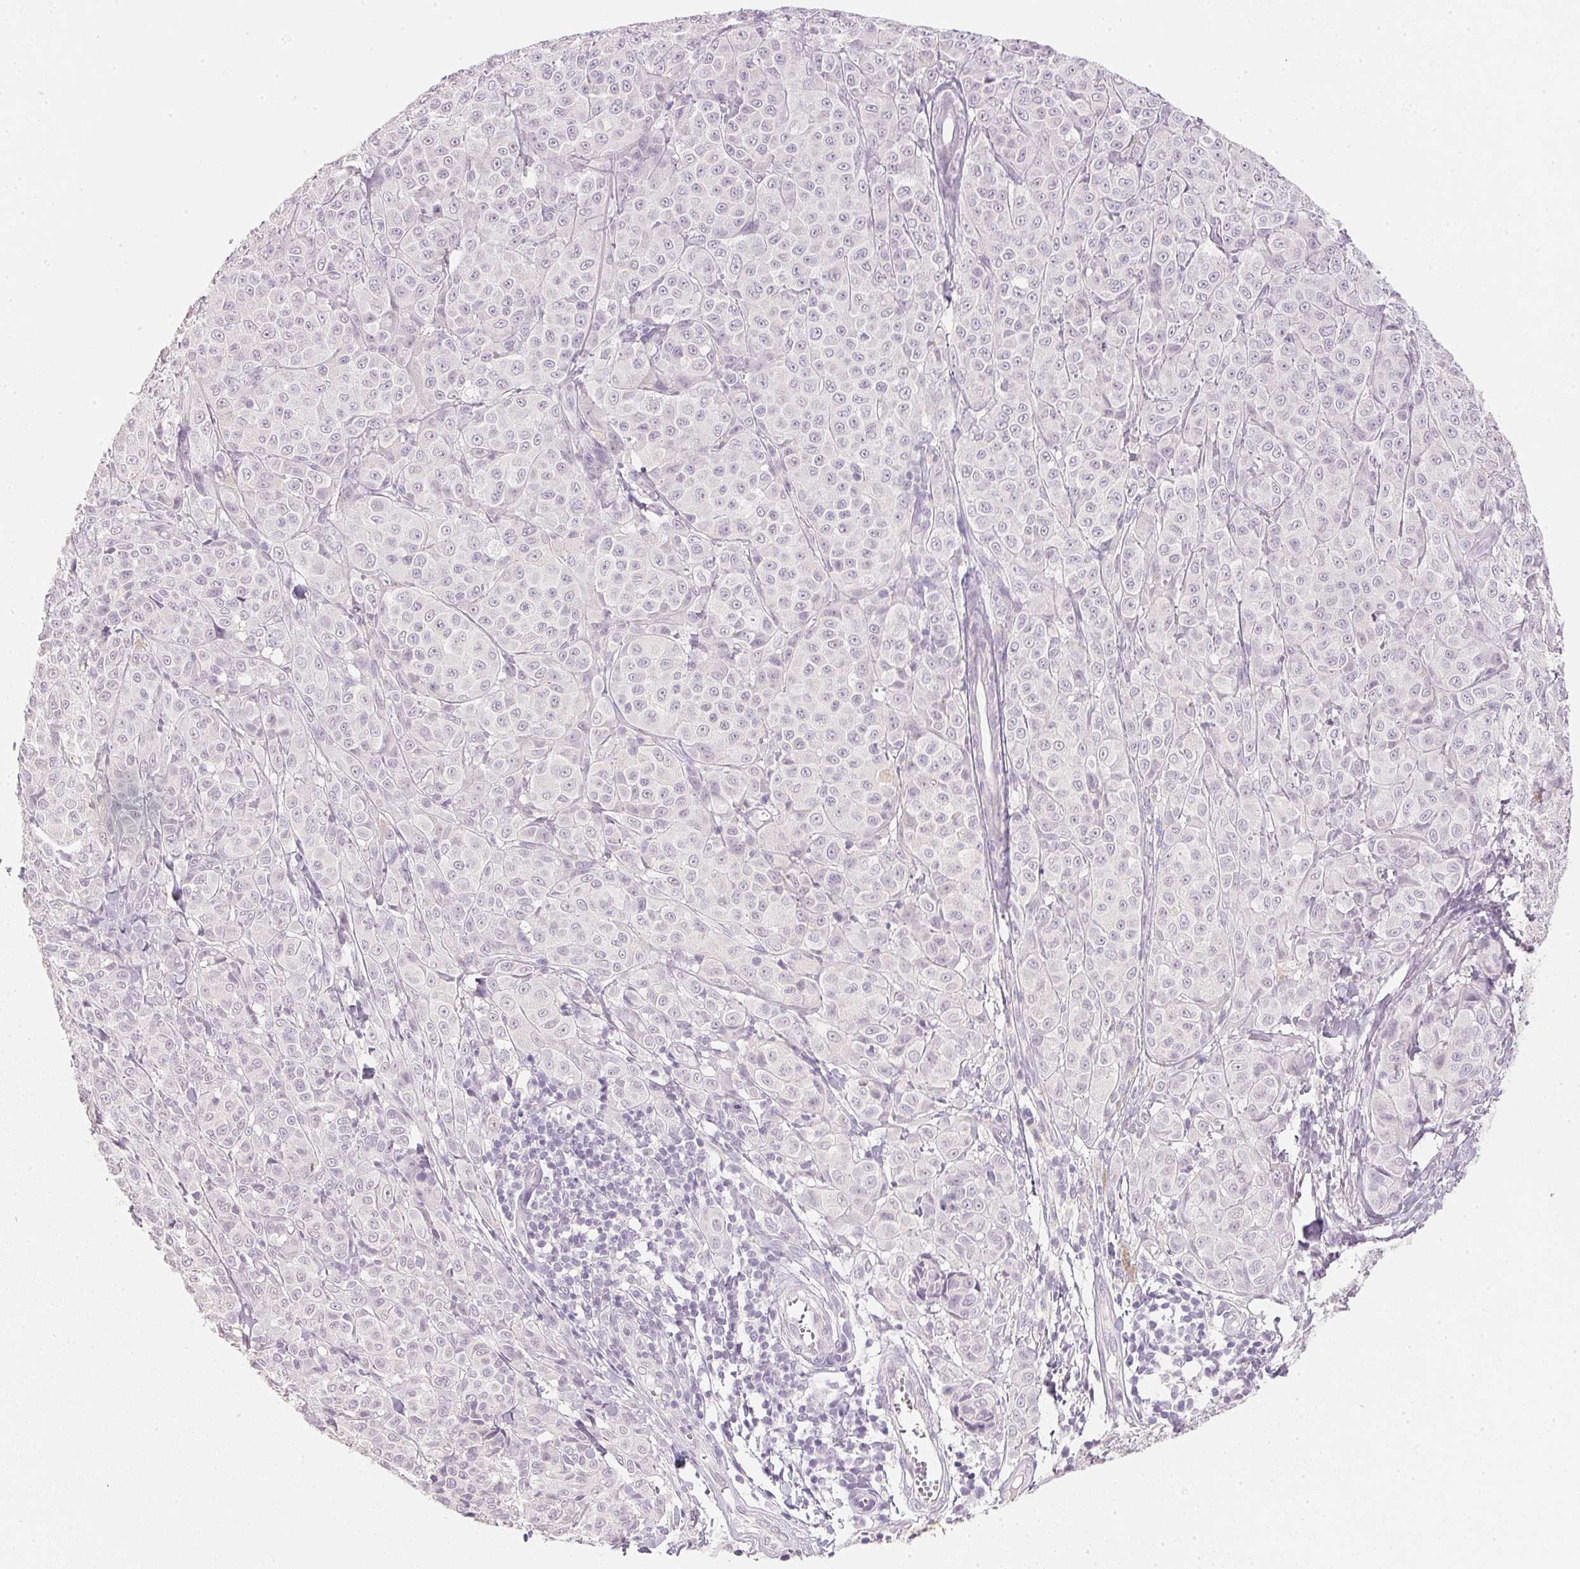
{"staining": {"intensity": "negative", "quantity": "none", "location": "none"}, "tissue": "melanoma", "cell_type": "Tumor cells", "image_type": "cancer", "snomed": [{"axis": "morphology", "description": "Malignant melanoma, NOS"}, {"axis": "topography", "description": "Skin"}], "caption": "The photomicrograph shows no significant expression in tumor cells of malignant melanoma. The staining was performed using DAB (3,3'-diaminobenzidine) to visualize the protein expression in brown, while the nuclei were stained in blue with hematoxylin (Magnification: 20x).", "gene": "IGFBP1", "patient": {"sex": "male", "age": 89}}